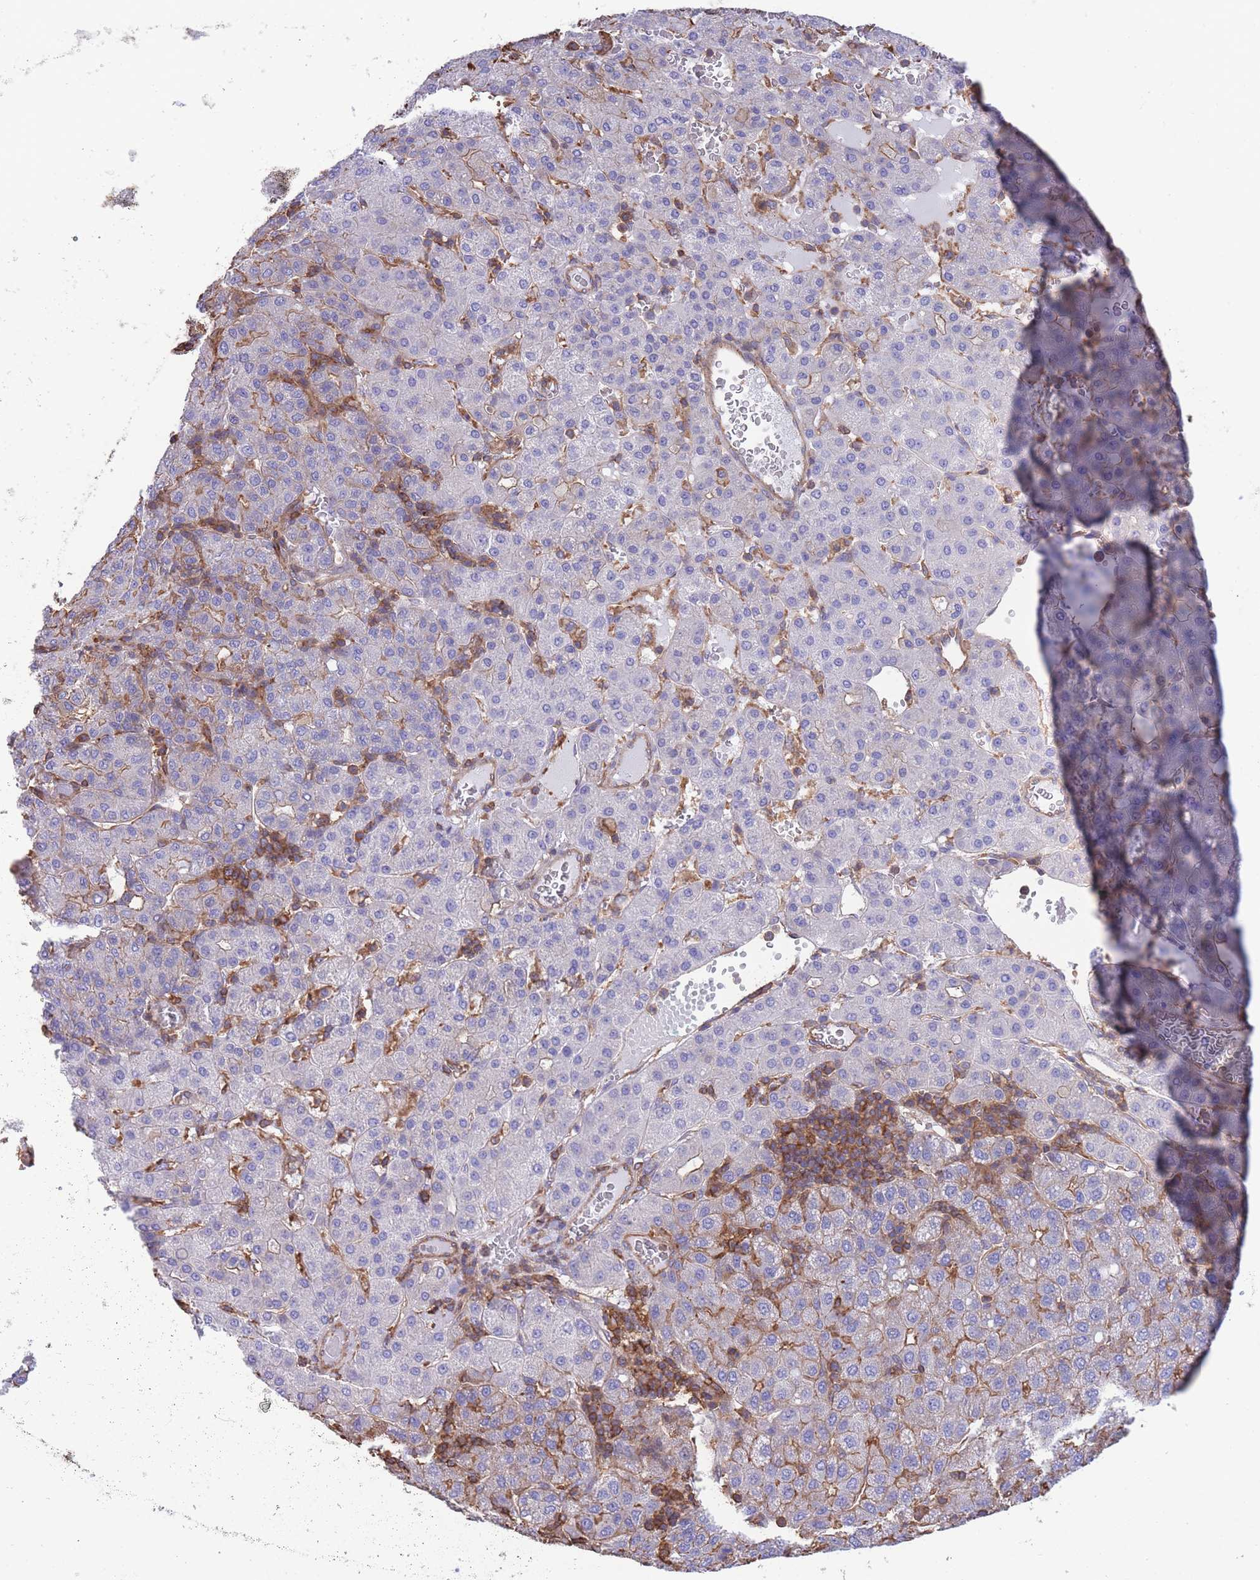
{"staining": {"intensity": "moderate", "quantity": "<25%", "location": "cytoplasmic/membranous"}, "tissue": "liver cancer", "cell_type": "Tumor cells", "image_type": "cancer", "snomed": [{"axis": "morphology", "description": "Carcinoma, Hepatocellular, NOS"}, {"axis": "topography", "description": "Liver"}], "caption": "Human liver cancer (hepatocellular carcinoma) stained with a protein marker shows moderate staining in tumor cells.", "gene": "LRRN4CL", "patient": {"sex": "male", "age": 65}}